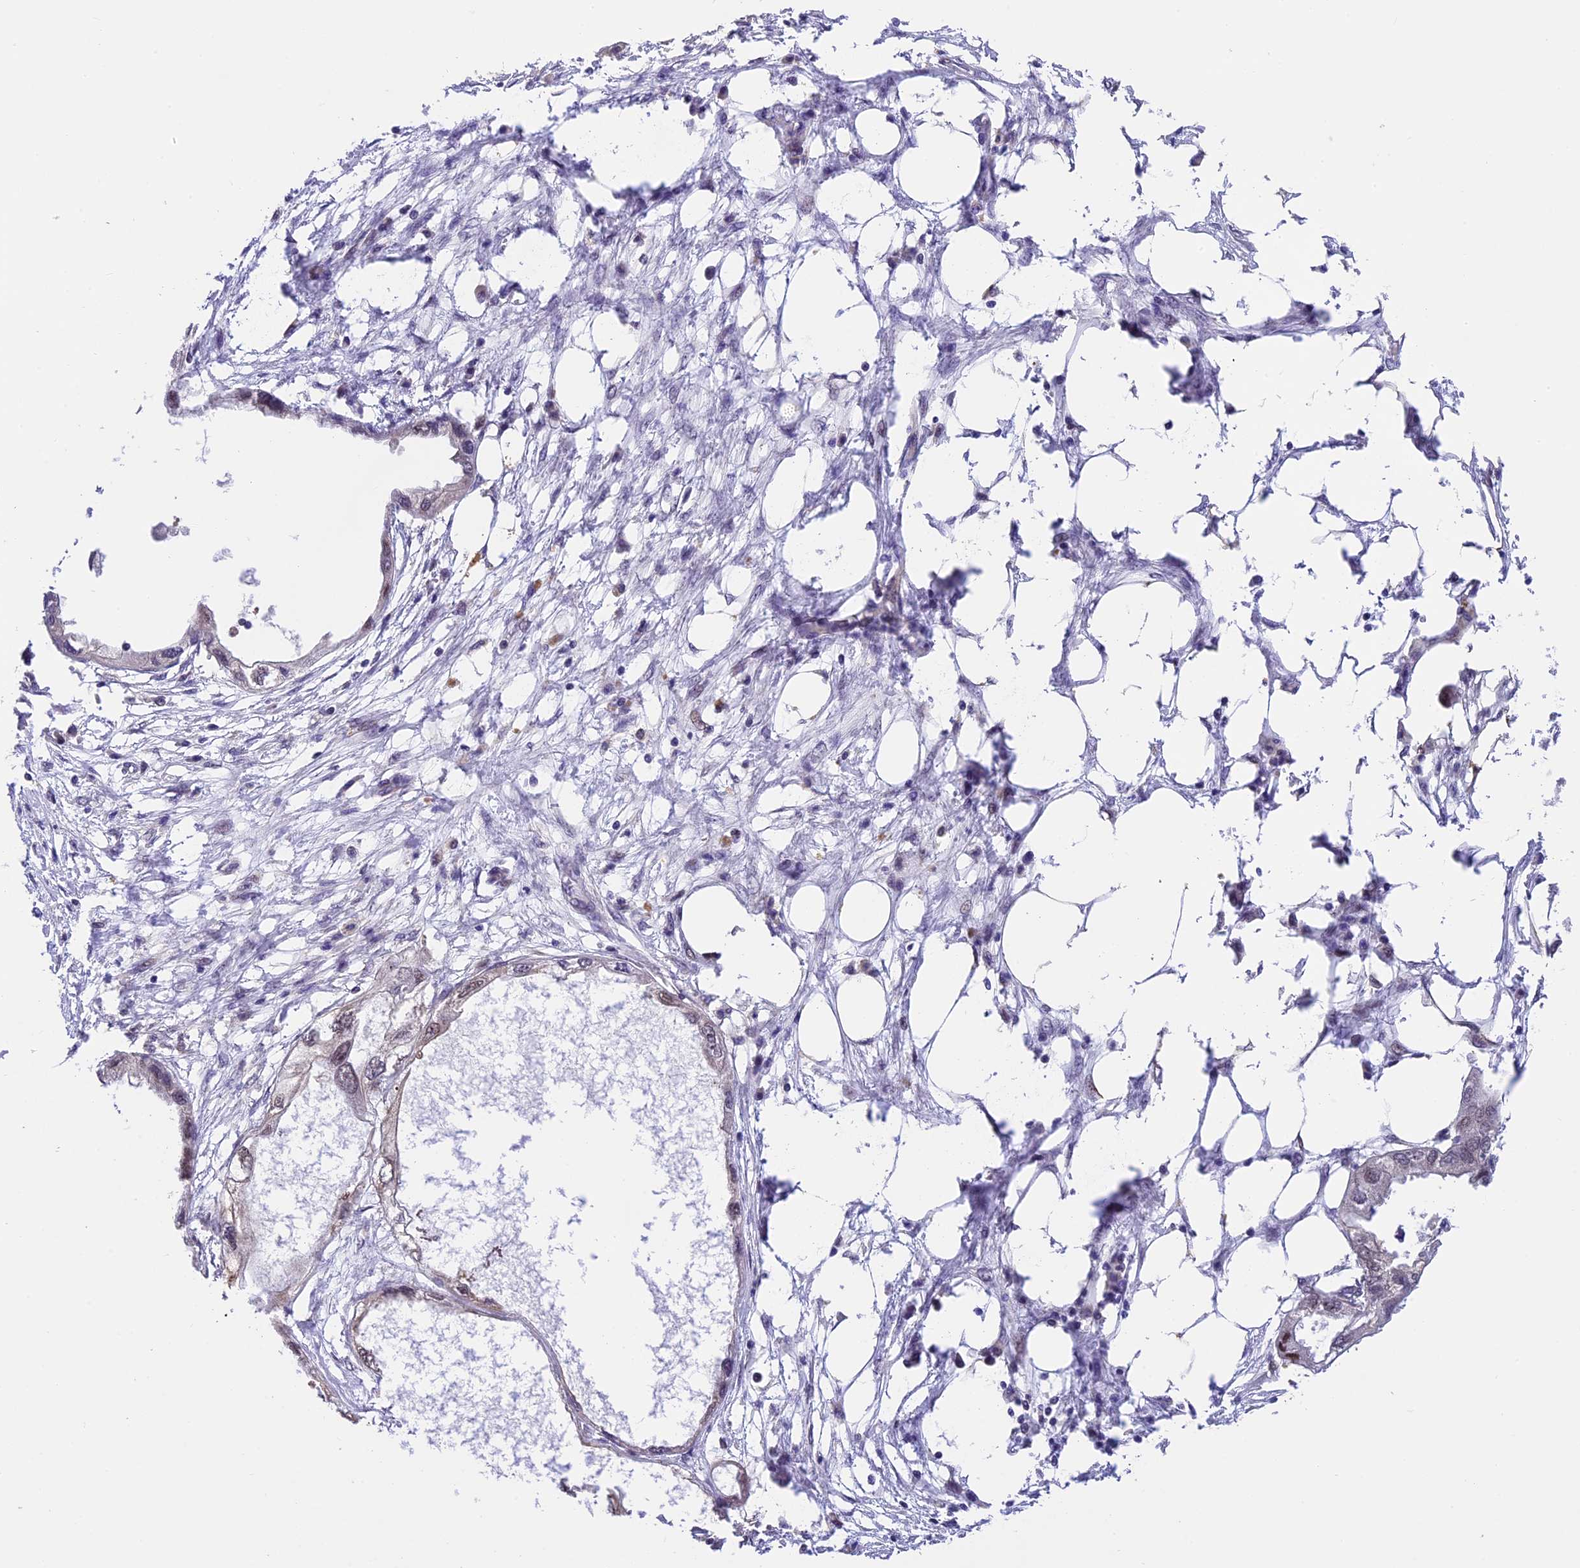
{"staining": {"intensity": "negative", "quantity": "none", "location": "none"}, "tissue": "endometrial cancer", "cell_type": "Tumor cells", "image_type": "cancer", "snomed": [{"axis": "morphology", "description": "Adenocarcinoma, NOS"}, {"axis": "morphology", "description": "Adenocarcinoma, metastatic, NOS"}, {"axis": "topography", "description": "Adipose tissue"}, {"axis": "topography", "description": "Endometrium"}], "caption": "This is an immunohistochemistry photomicrograph of human adenocarcinoma (endometrial). There is no expression in tumor cells.", "gene": "ZAR1L", "patient": {"sex": "female", "age": 67}}